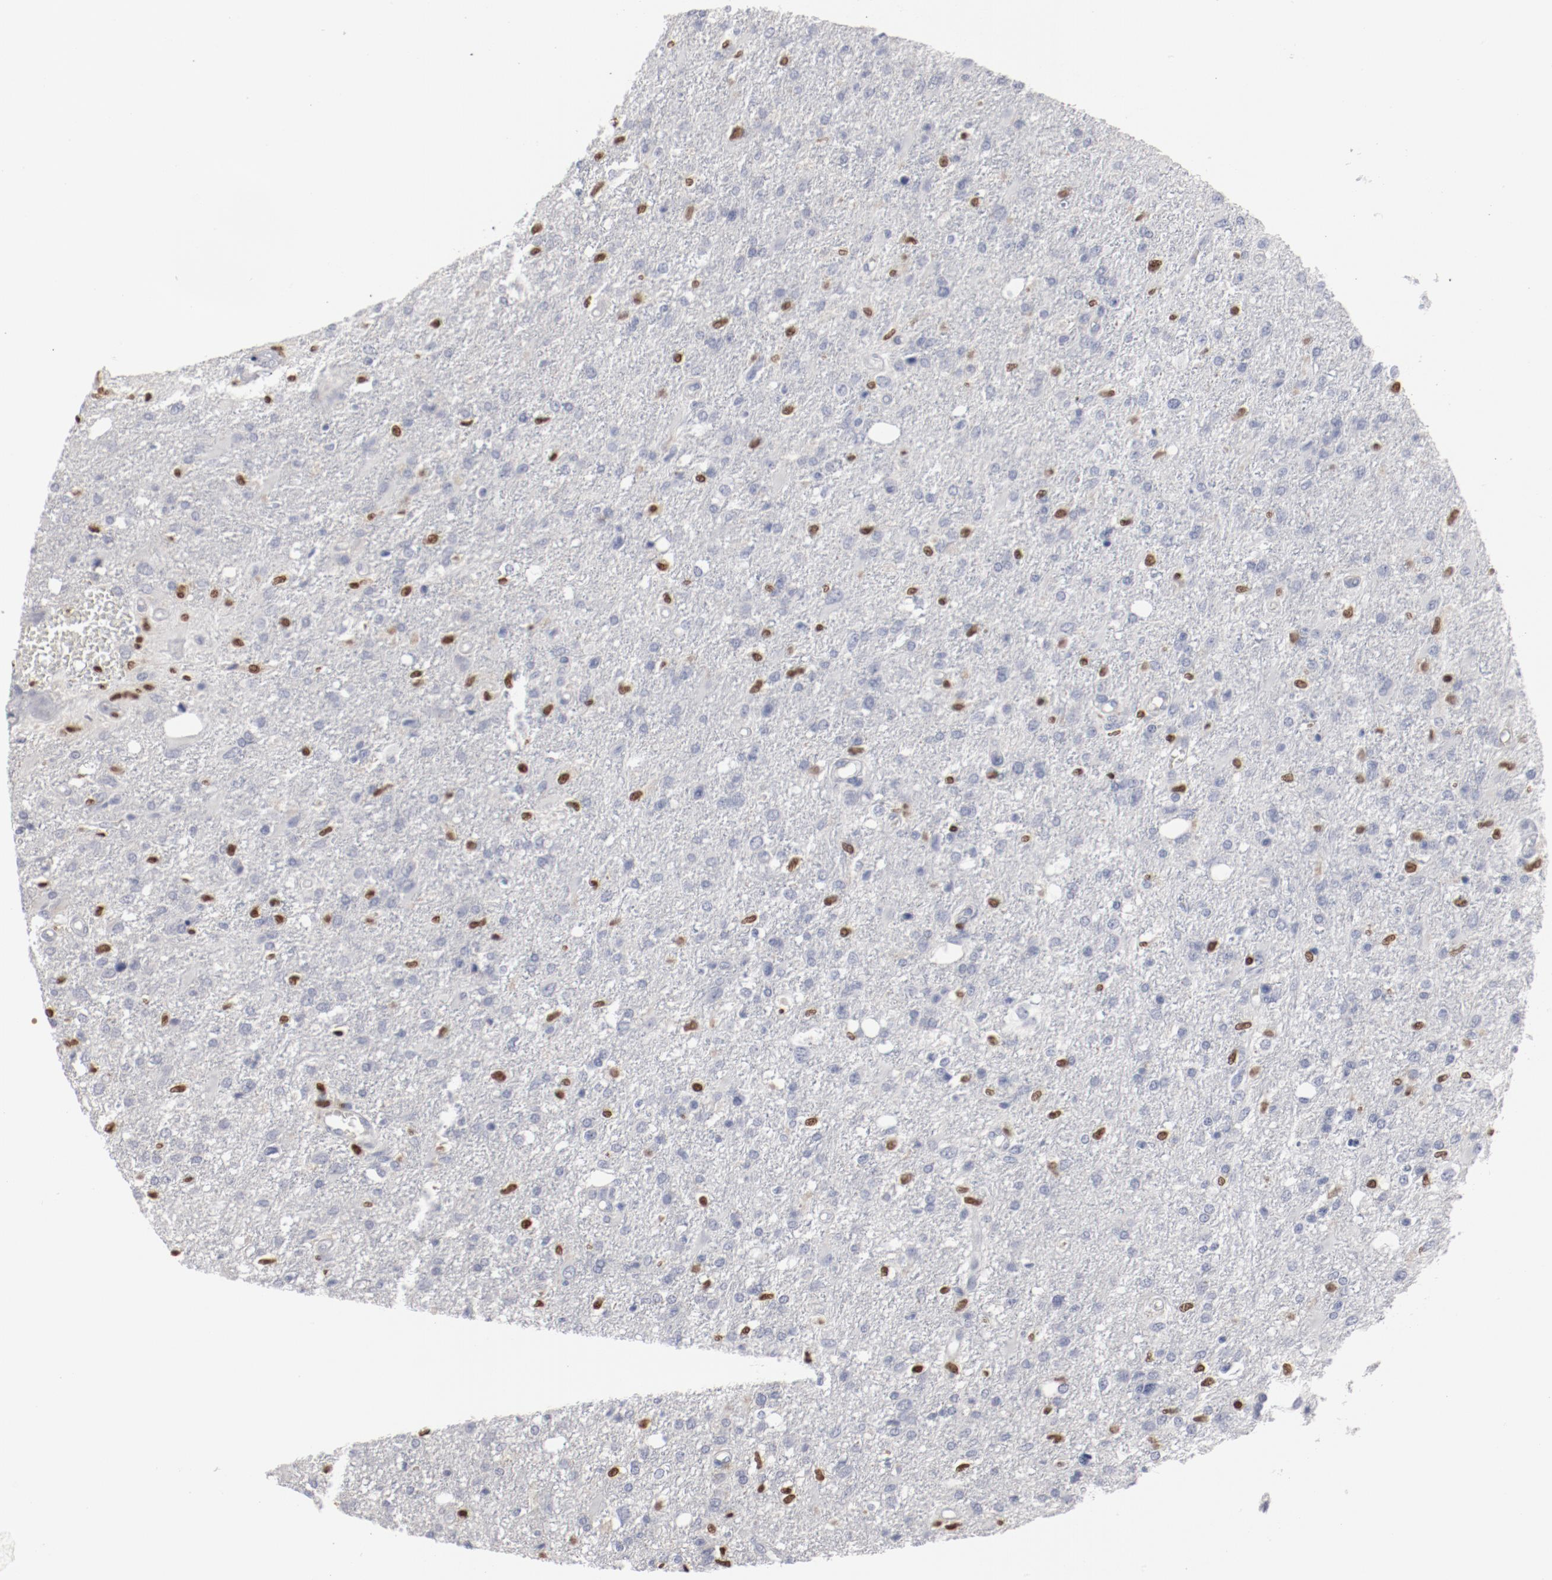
{"staining": {"intensity": "negative", "quantity": "none", "location": "none"}, "tissue": "glioma", "cell_type": "Tumor cells", "image_type": "cancer", "snomed": [{"axis": "morphology", "description": "Glioma, malignant, High grade"}, {"axis": "topography", "description": "Cerebral cortex"}], "caption": "Protein analysis of glioma displays no significant expression in tumor cells.", "gene": "SPI1", "patient": {"sex": "male", "age": 76}}